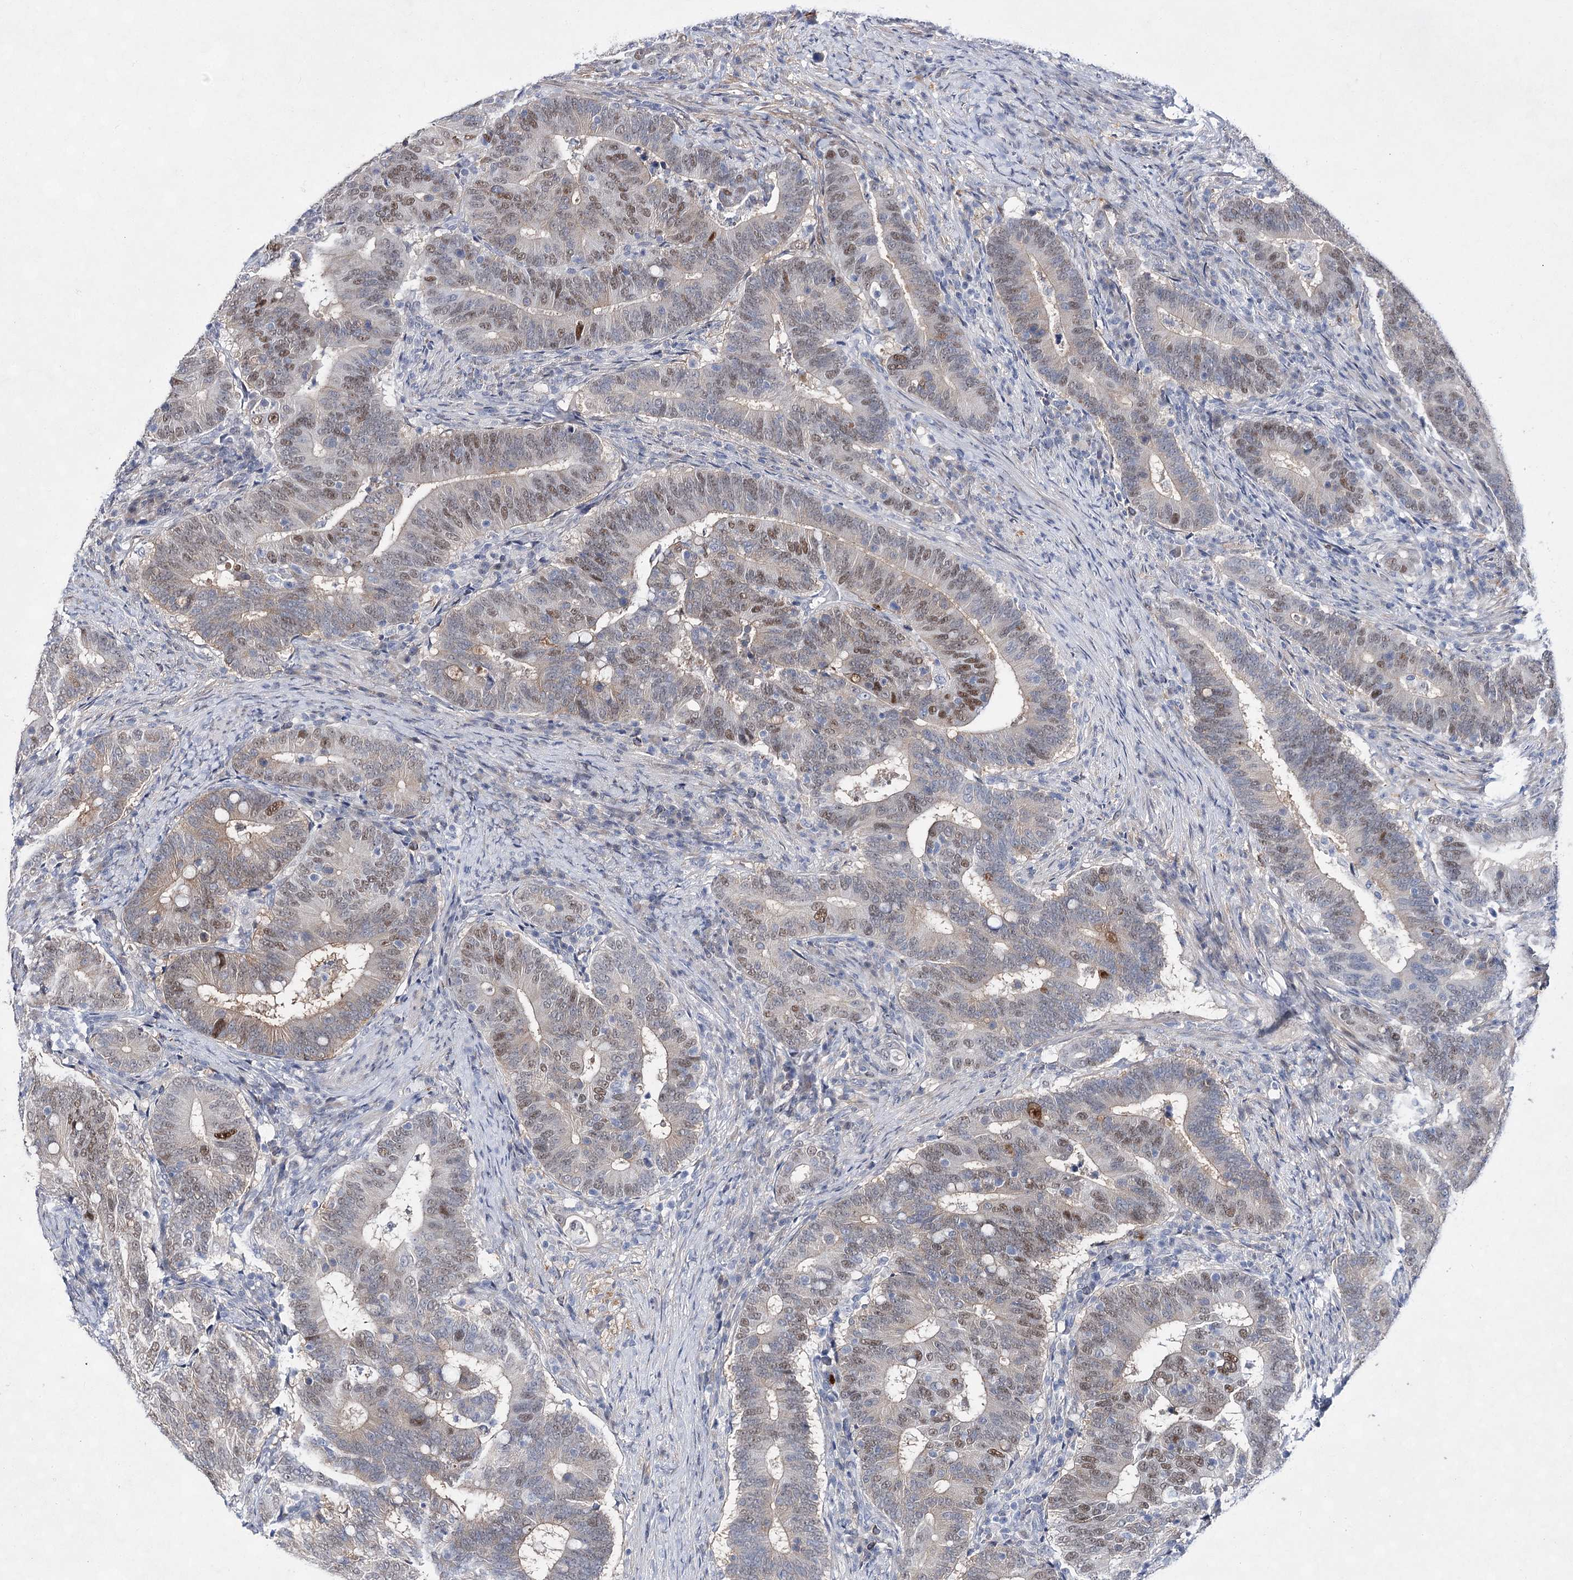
{"staining": {"intensity": "moderate", "quantity": "25%-75%", "location": "nuclear"}, "tissue": "colorectal cancer", "cell_type": "Tumor cells", "image_type": "cancer", "snomed": [{"axis": "morphology", "description": "Adenocarcinoma, NOS"}, {"axis": "topography", "description": "Colon"}], "caption": "This photomicrograph shows IHC staining of human adenocarcinoma (colorectal), with medium moderate nuclear positivity in approximately 25%-75% of tumor cells.", "gene": "UGDH", "patient": {"sex": "female", "age": 66}}